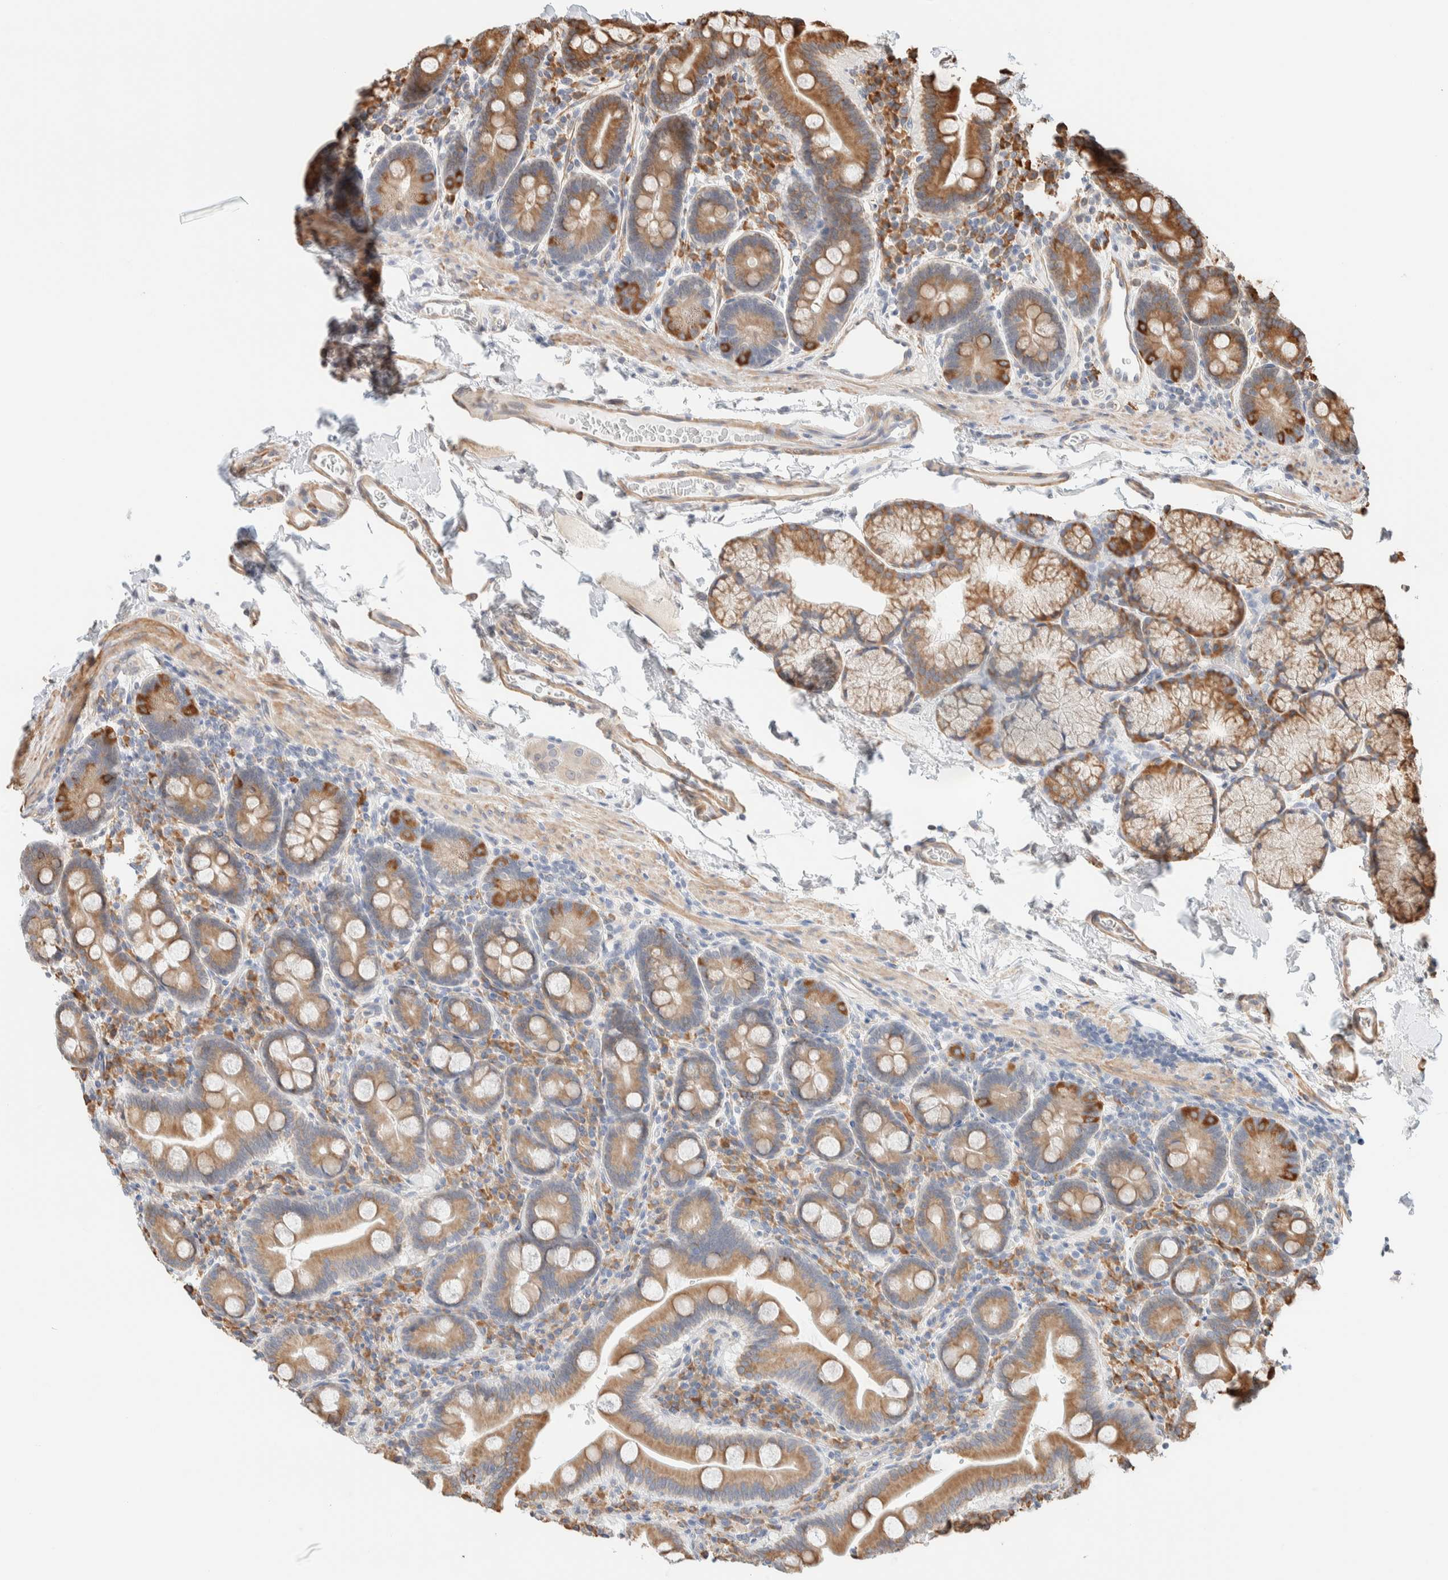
{"staining": {"intensity": "moderate", "quantity": ">75%", "location": "cytoplasmic/membranous"}, "tissue": "duodenum", "cell_type": "Glandular cells", "image_type": "normal", "snomed": [{"axis": "morphology", "description": "Normal tissue, NOS"}, {"axis": "morphology", "description": "Adenocarcinoma, NOS"}, {"axis": "topography", "description": "Pancreas"}, {"axis": "topography", "description": "Duodenum"}], "caption": "Duodenum was stained to show a protein in brown. There is medium levels of moderate cytoplasmic/membranous positivity in approximately >75% of glandular cells. The staining is performed using DAB brown chromogen to label protein expression. The nuclei are counter-stained blue using hematoxylin.", "gene": "INTS1", "patient": {"sex": "male", "age": 50}}